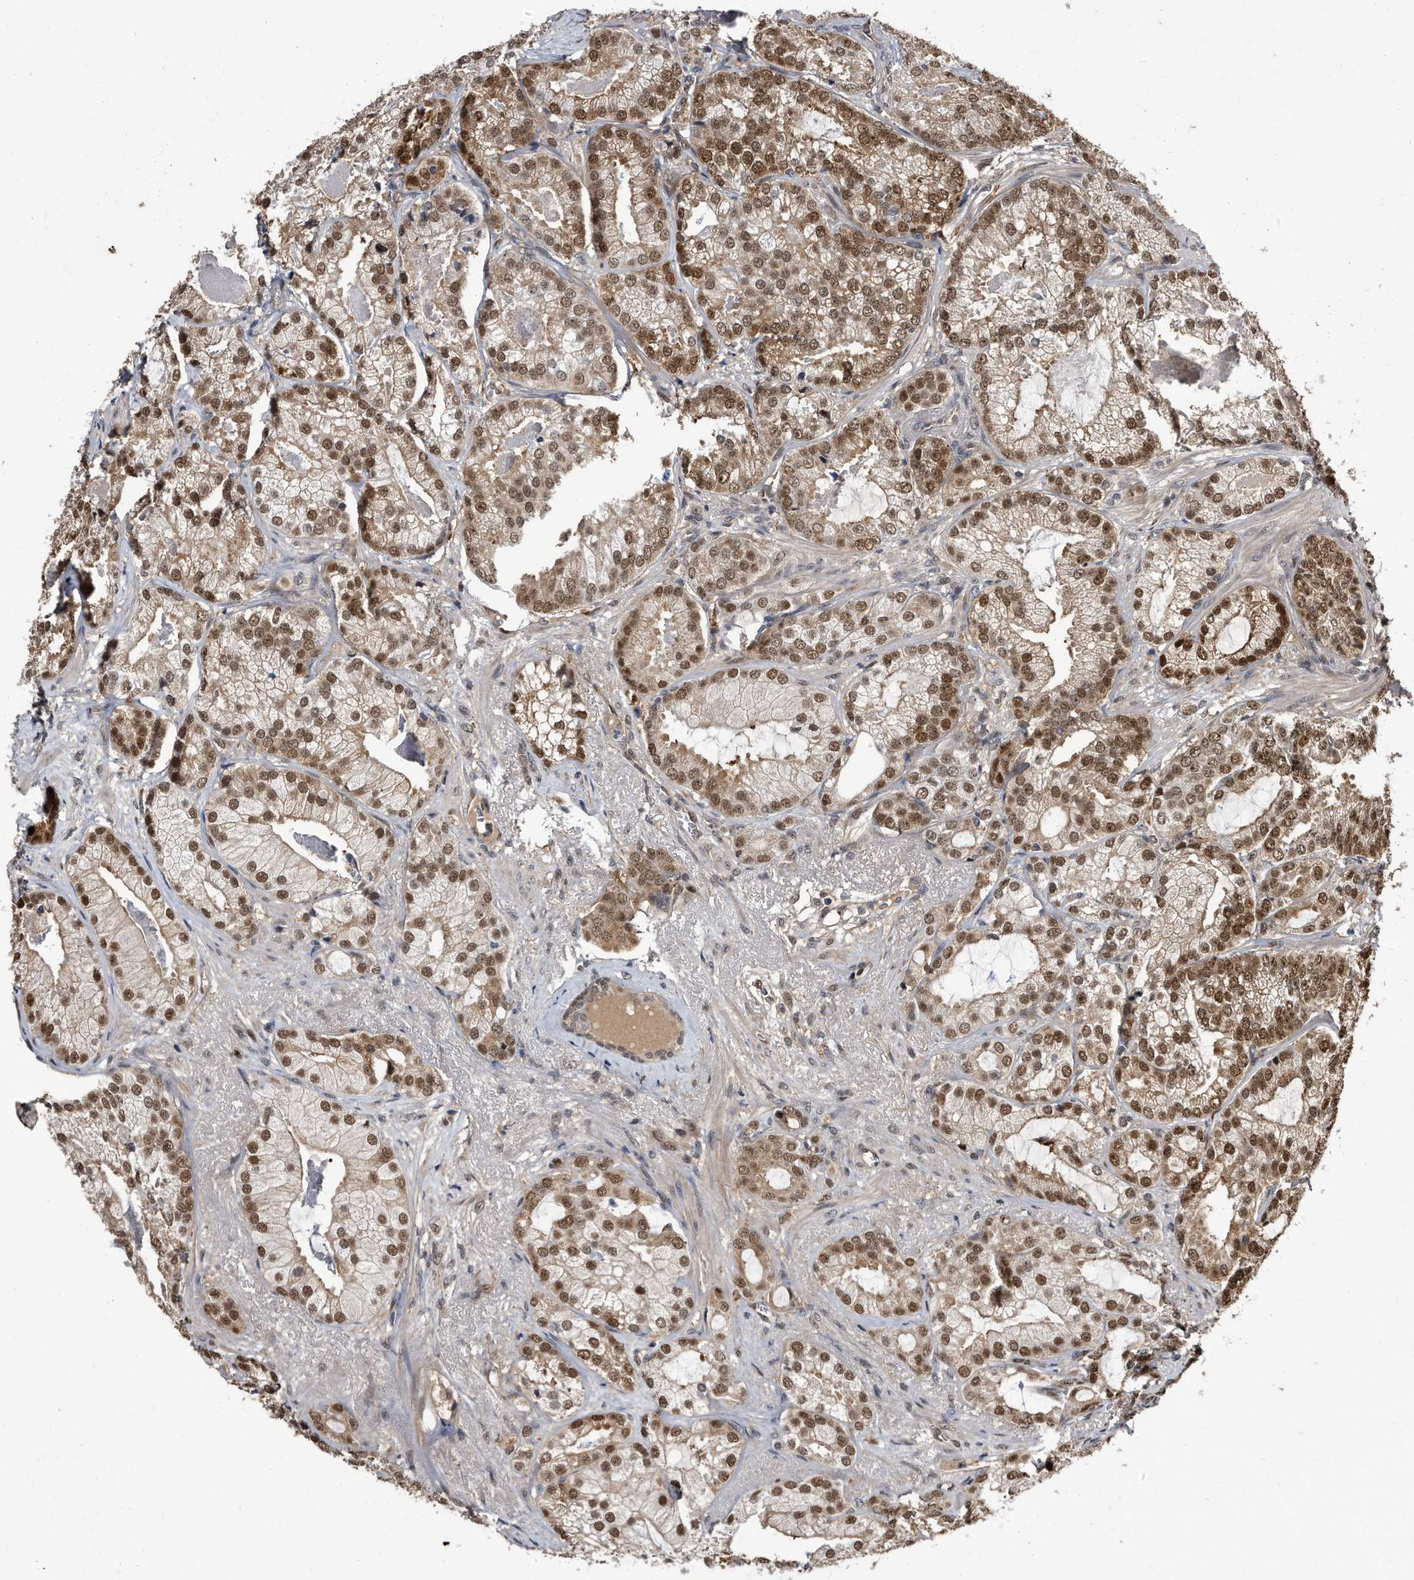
{"staining": {"intensity": "moderate", "quantity": ">75%", "location": "cytoplasmic/membranous,nuclear"}, "tissue": "prostate cancer", "cell_type": "Tumor cells", "image_type": "cancer", "snomed": [{"axis": "morphology", "description": "Normal morphology"}, {"axis": "morphology", "description": "Adenocarcinoma, Low grade"}, {"axis": "topography", "description": "Prostate"}], "caption": "Prostate cancer (low-grade adenocarcinoma) was stained to show a protein in brown. There is medium levels of moderate cytoplasmic/membranous and nuclear staining in about >75% of tumor cells.", "gene": "RAD23B", "patient": {"sex": "male", "age": 72}}